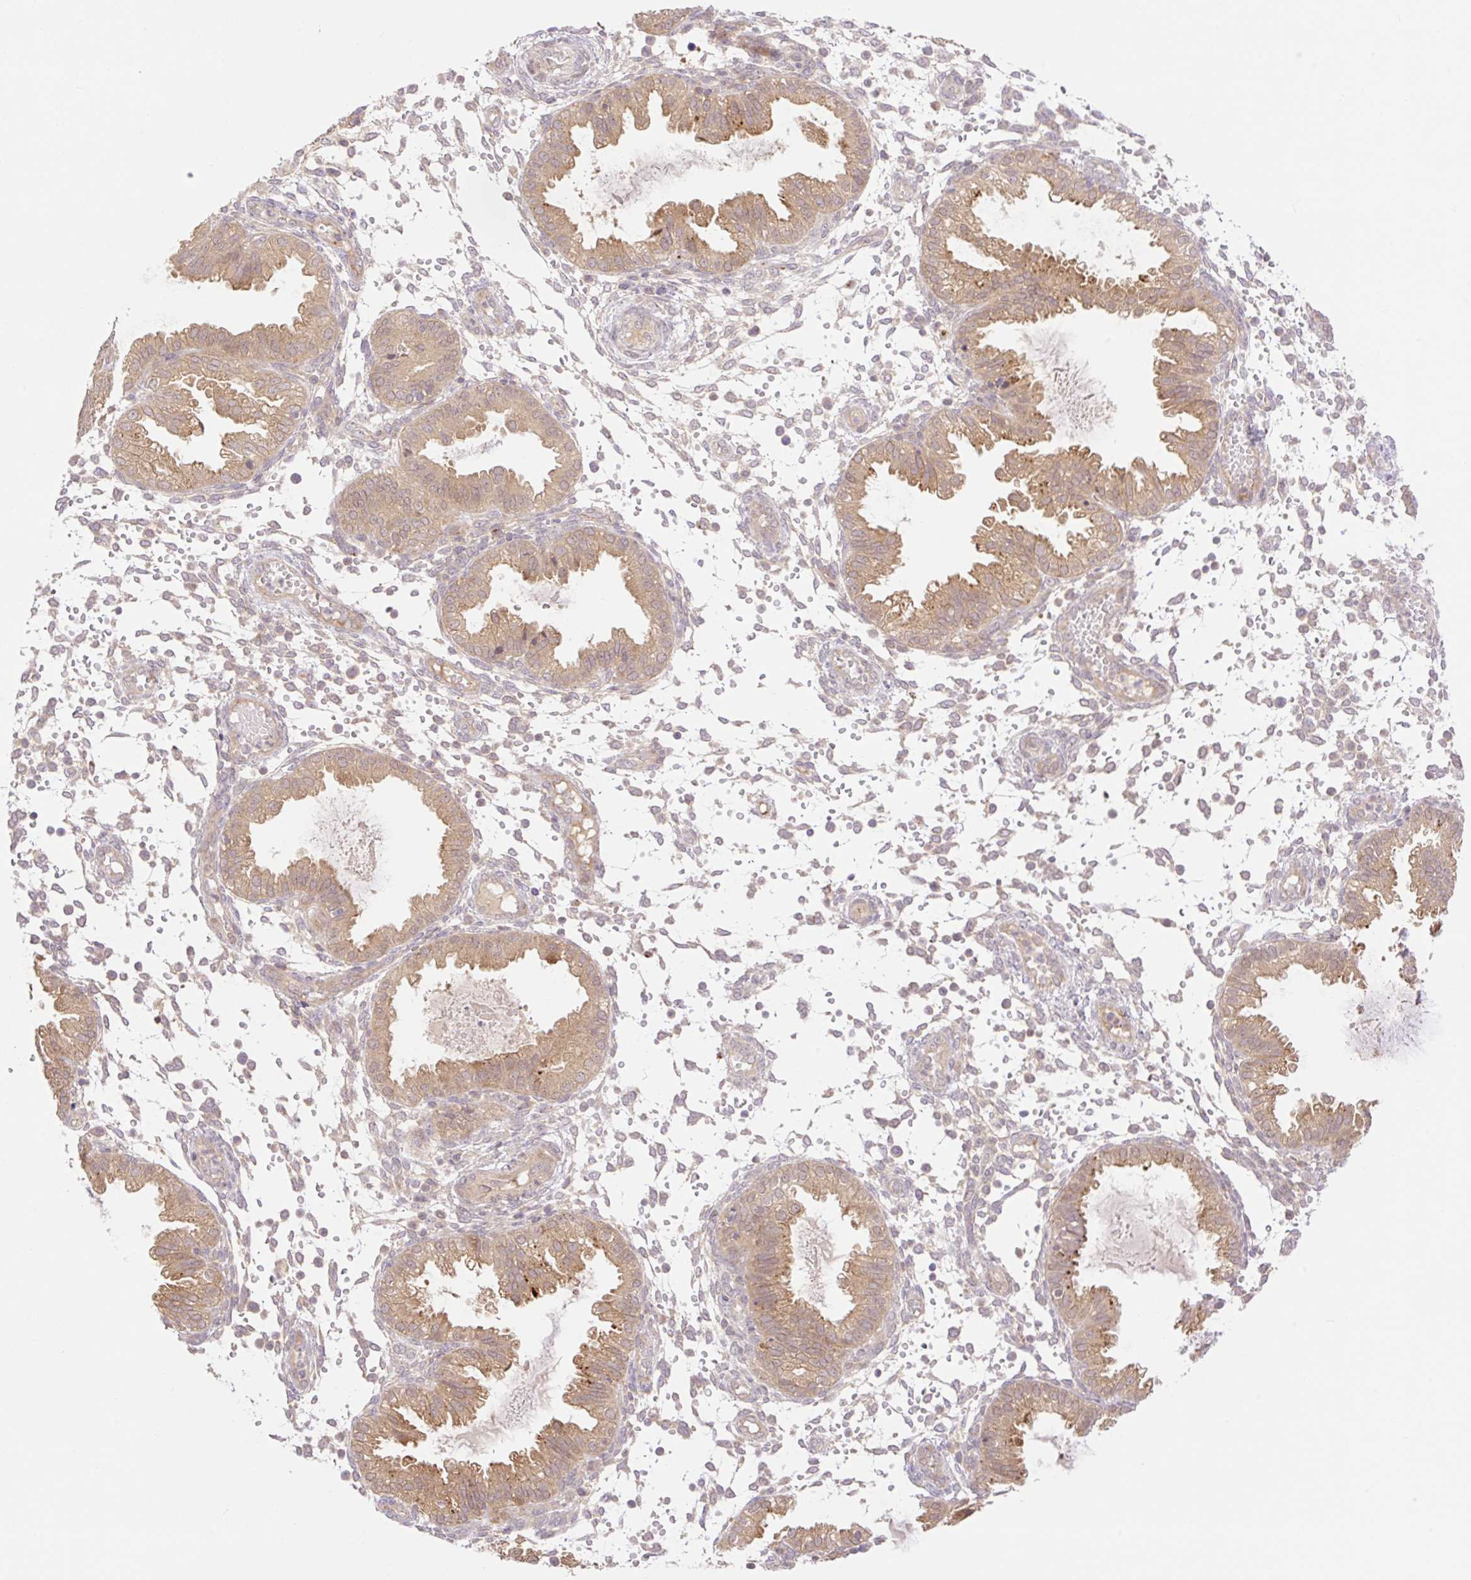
{"staining": {"intensity": "weak", "quantity": "<25%", "location": "cytoplasmic/membranous"}, "tissue": "endometrium", "cell_type": "Cells in endometrial stroma", "image_type": "normal", "snomed": [{"axis": "morphology", "description": "Normal tissue, NOS"}, {"axis": "topography", "description": "Endometrium"}], "caption": "The photomicrograph shows no staining of cells in endometrial stroma in normal endometrium. Brightfield microscopy of IHC stained with DAB (3,3'-diaminobenzidine) (brown) and hematoxylin (blue), captured at high magnification.", "gene": "VPS25", "patient": {"sex": "female", "age": 33}}